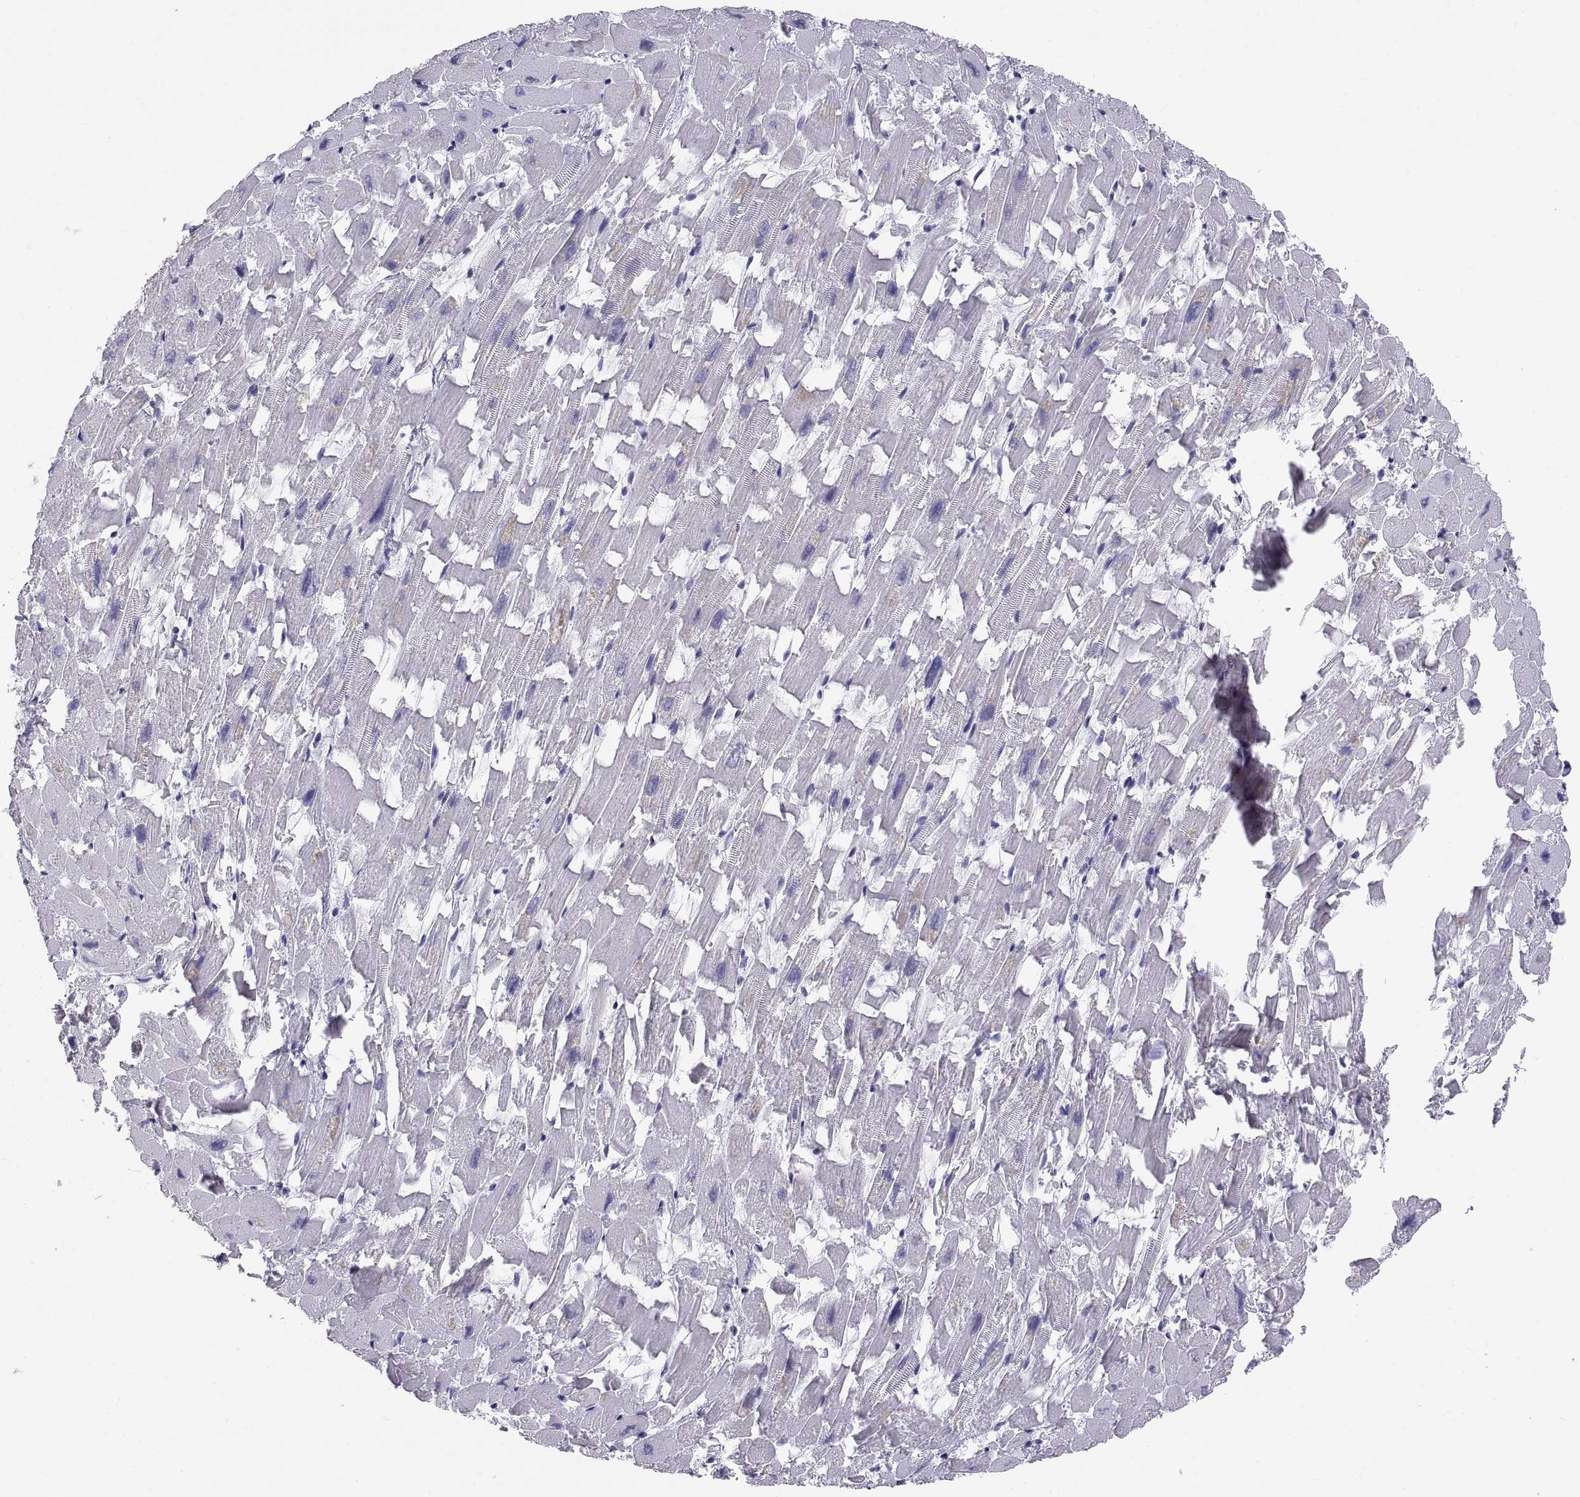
{"staining": {"intensity": "negative", "quantity": "none", "location": "none"}, "tissue": "heart muscle", "cell_type": "Cardiomyocytes", "image_type": "normal", "snomed": [{"axis": "morphology", "description": "Normal tissue, NOS"}, {"axis": "topography", "description": "Heart"}], "caption": "Immunohistochemical staining of normal human heart muscle demonstrates no significant expression in cardiomyocytes. (Immunohistochemistry, brightfield microscopy, high magnification).", "gene": "NEUROD6", "patient": {"sex": "female", "age": 64}}